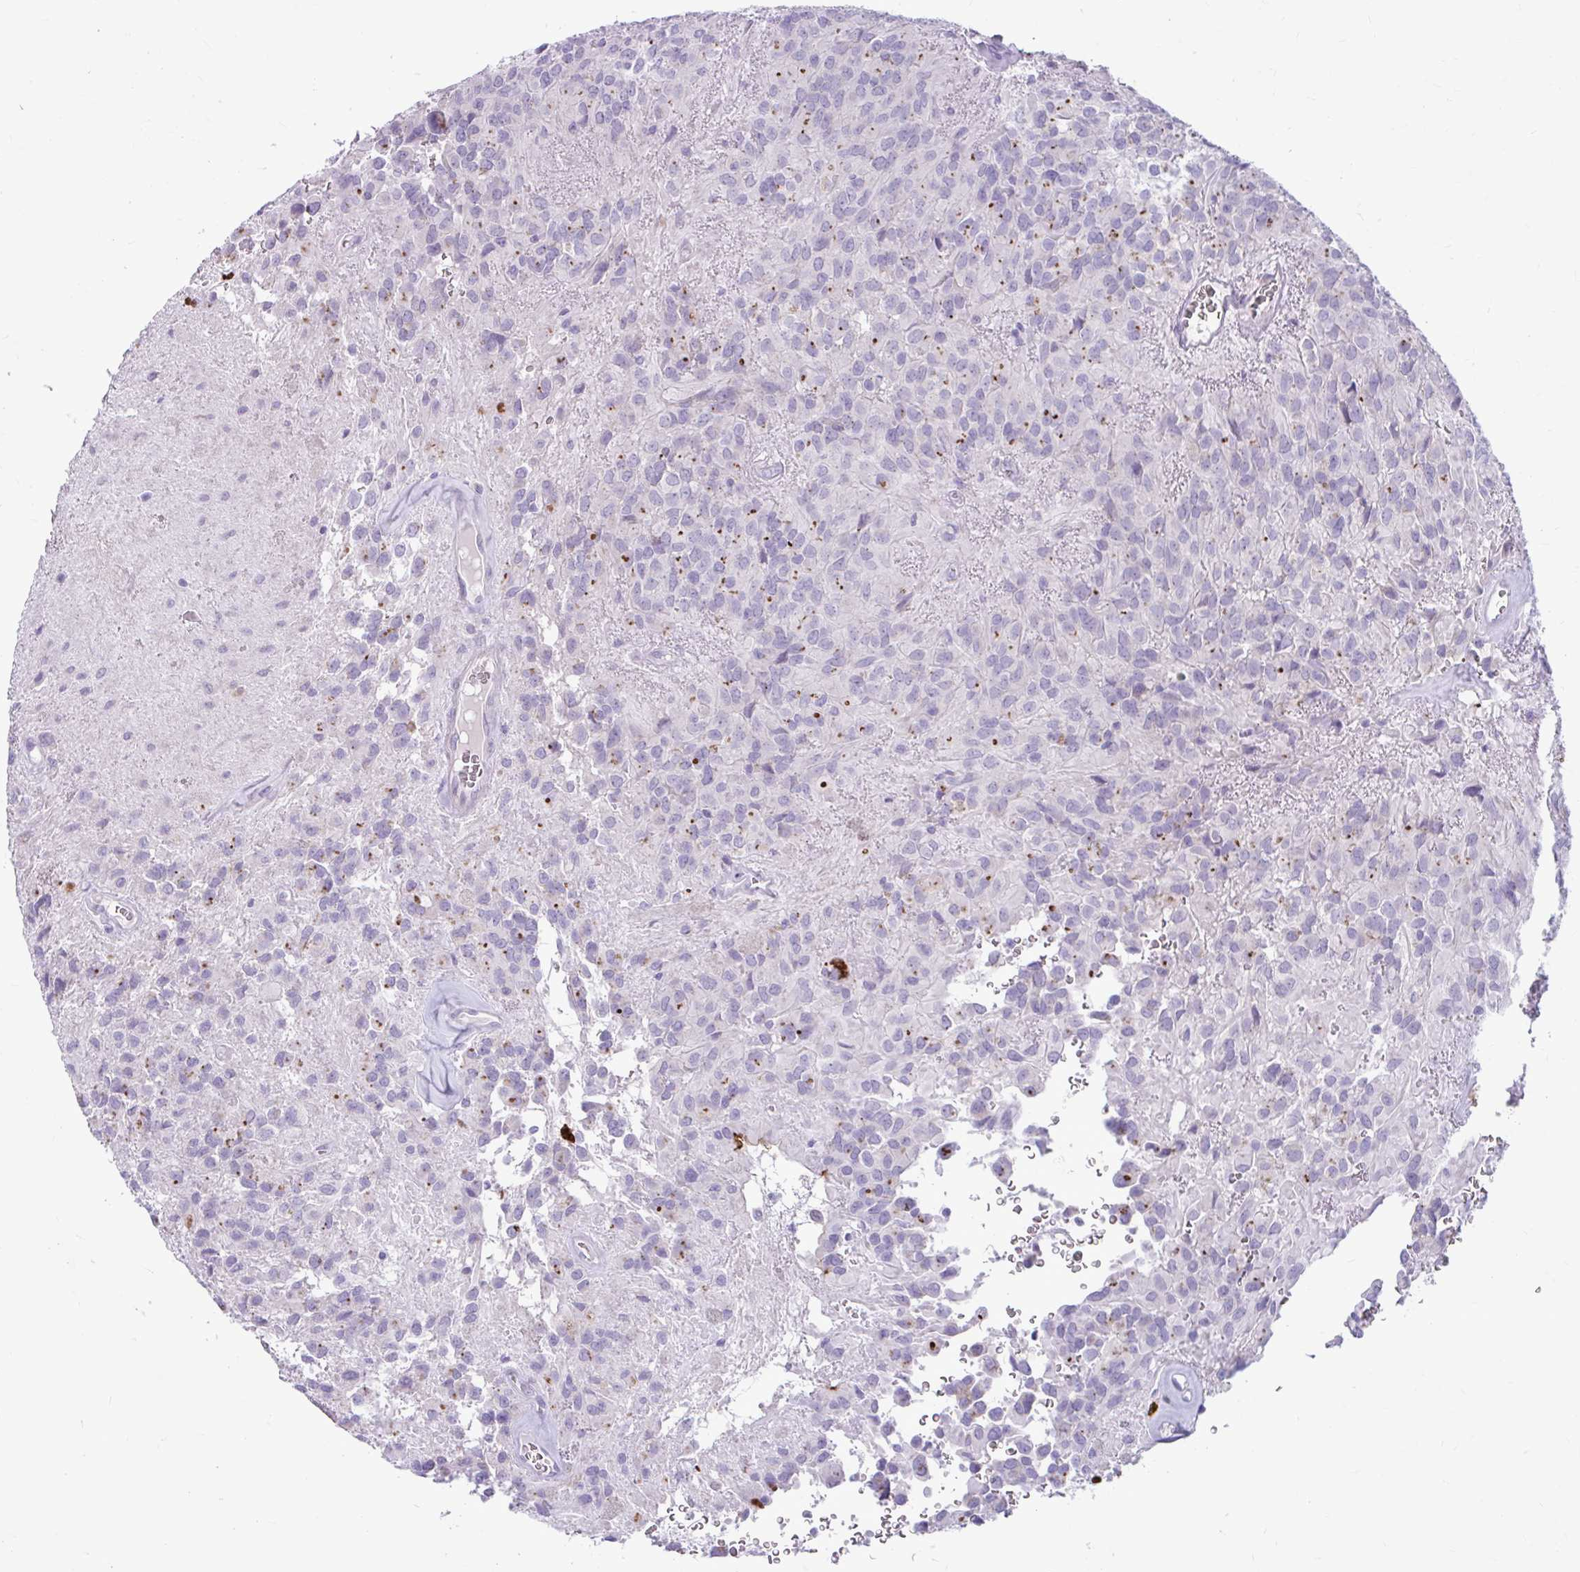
{"staining": {"intensity": "negative", "quantity": "none", "location": "none"}, "tissue": "glioma", "cell_type": "Tumor cells", "image_type": "cancer", "snomed": [{"axis": "morphology", "description": "Glioma, malignant, Low grade"}, {"axis": "topography", "description": "Brain"}], "caption": "Immunohistochemical staining of malignant glioma (low-grade) reveals no significant expression in tumor cells. The staining is performed using DAB (3,3'-diaminobenzidine) brown chromogen with nuclei counter-stained in using hematoxylin.", "gene": "CHIA", "patient": {"sex": "male", "age": 56}}